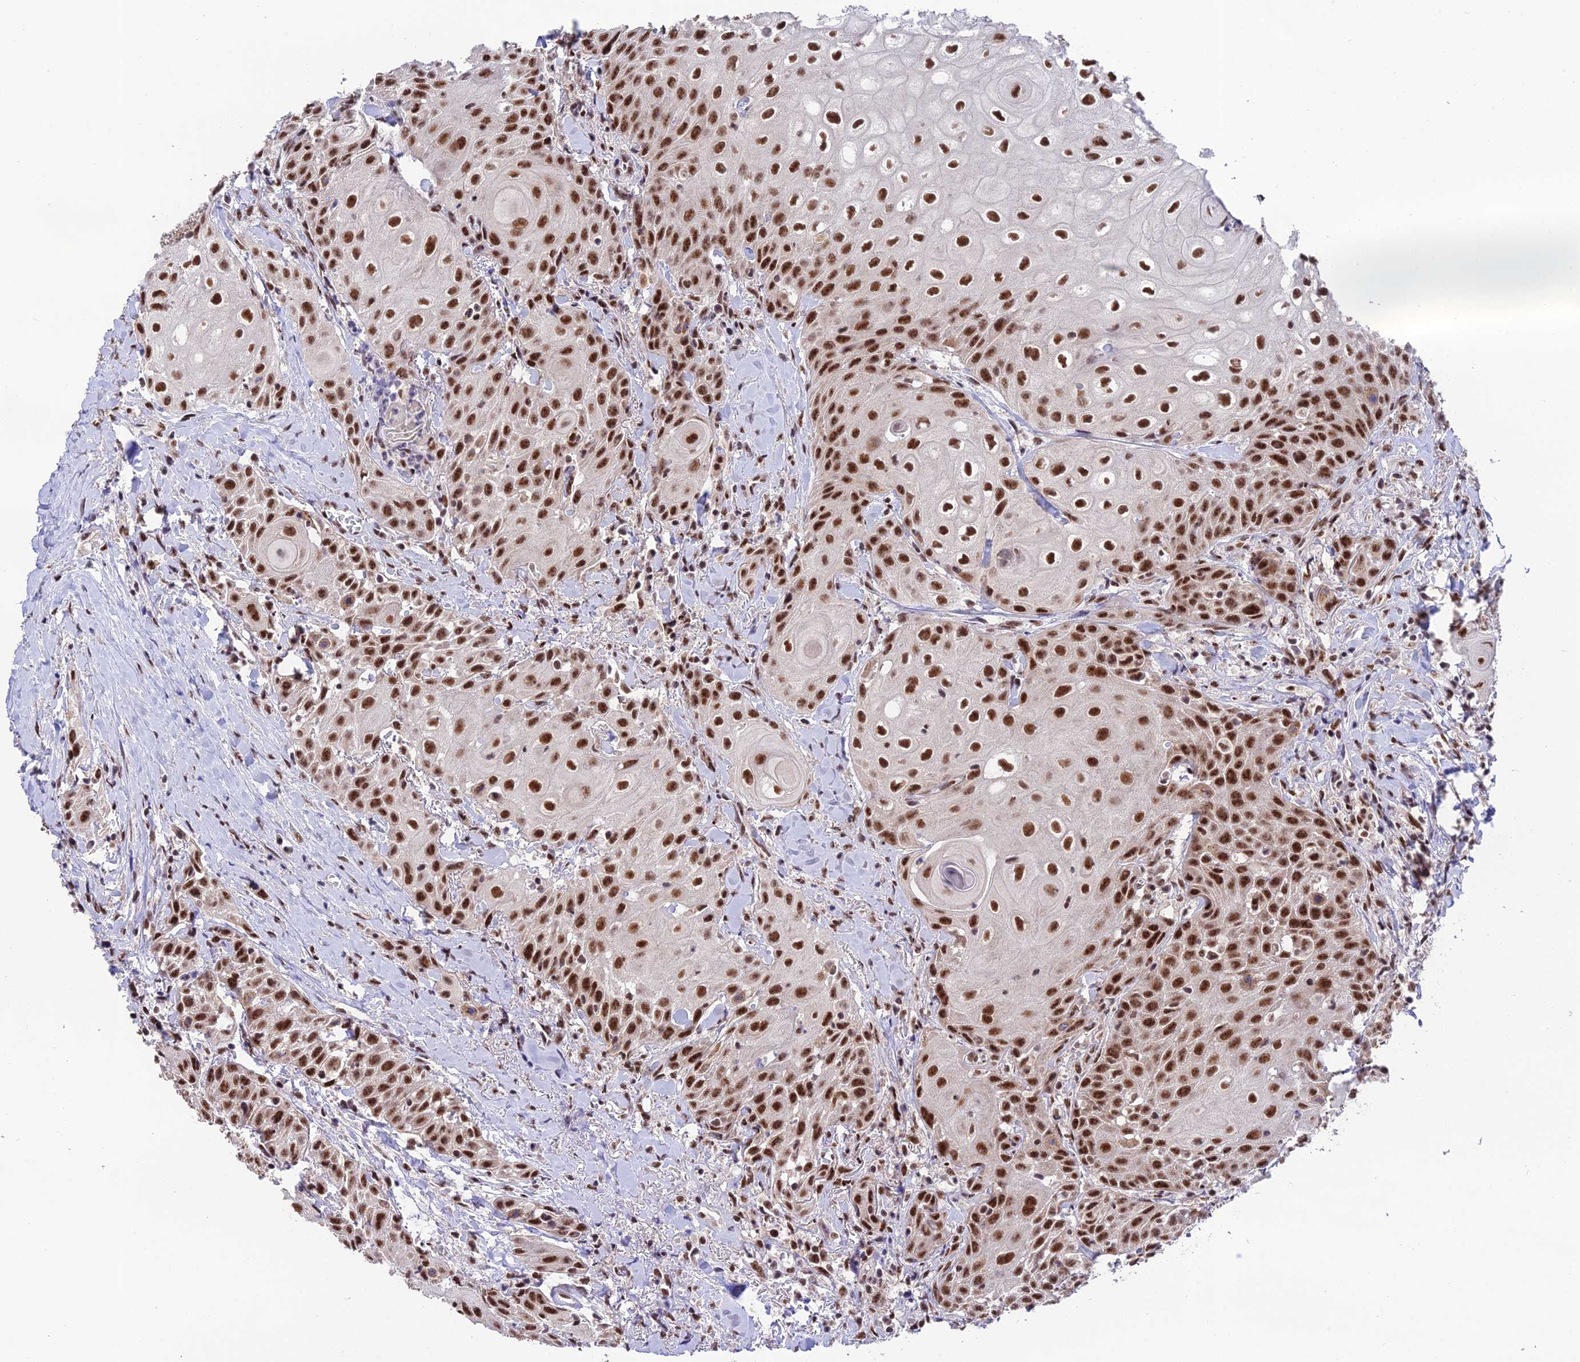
{"staining": {"intensity": "strong", "quantity": ">75%", "location": "nuclear"}, "tissue": "head and neck cancer", "cell_type": "Tumor cells", "image_type": "cancer", "snomed": [{"axis": "morphology", "description": "Squamous cell carcinoma, NOS"}, {"axis": "topography", "description": "Oral tissue"}, {"axis": "topography", "description": "Head-Neck"}], "caption": "Head and neck cancer stained with a protein marker shows strong staining in tumor cells.", "gene": "THOC7", "patient": {"sex": "female", "age": 82}}